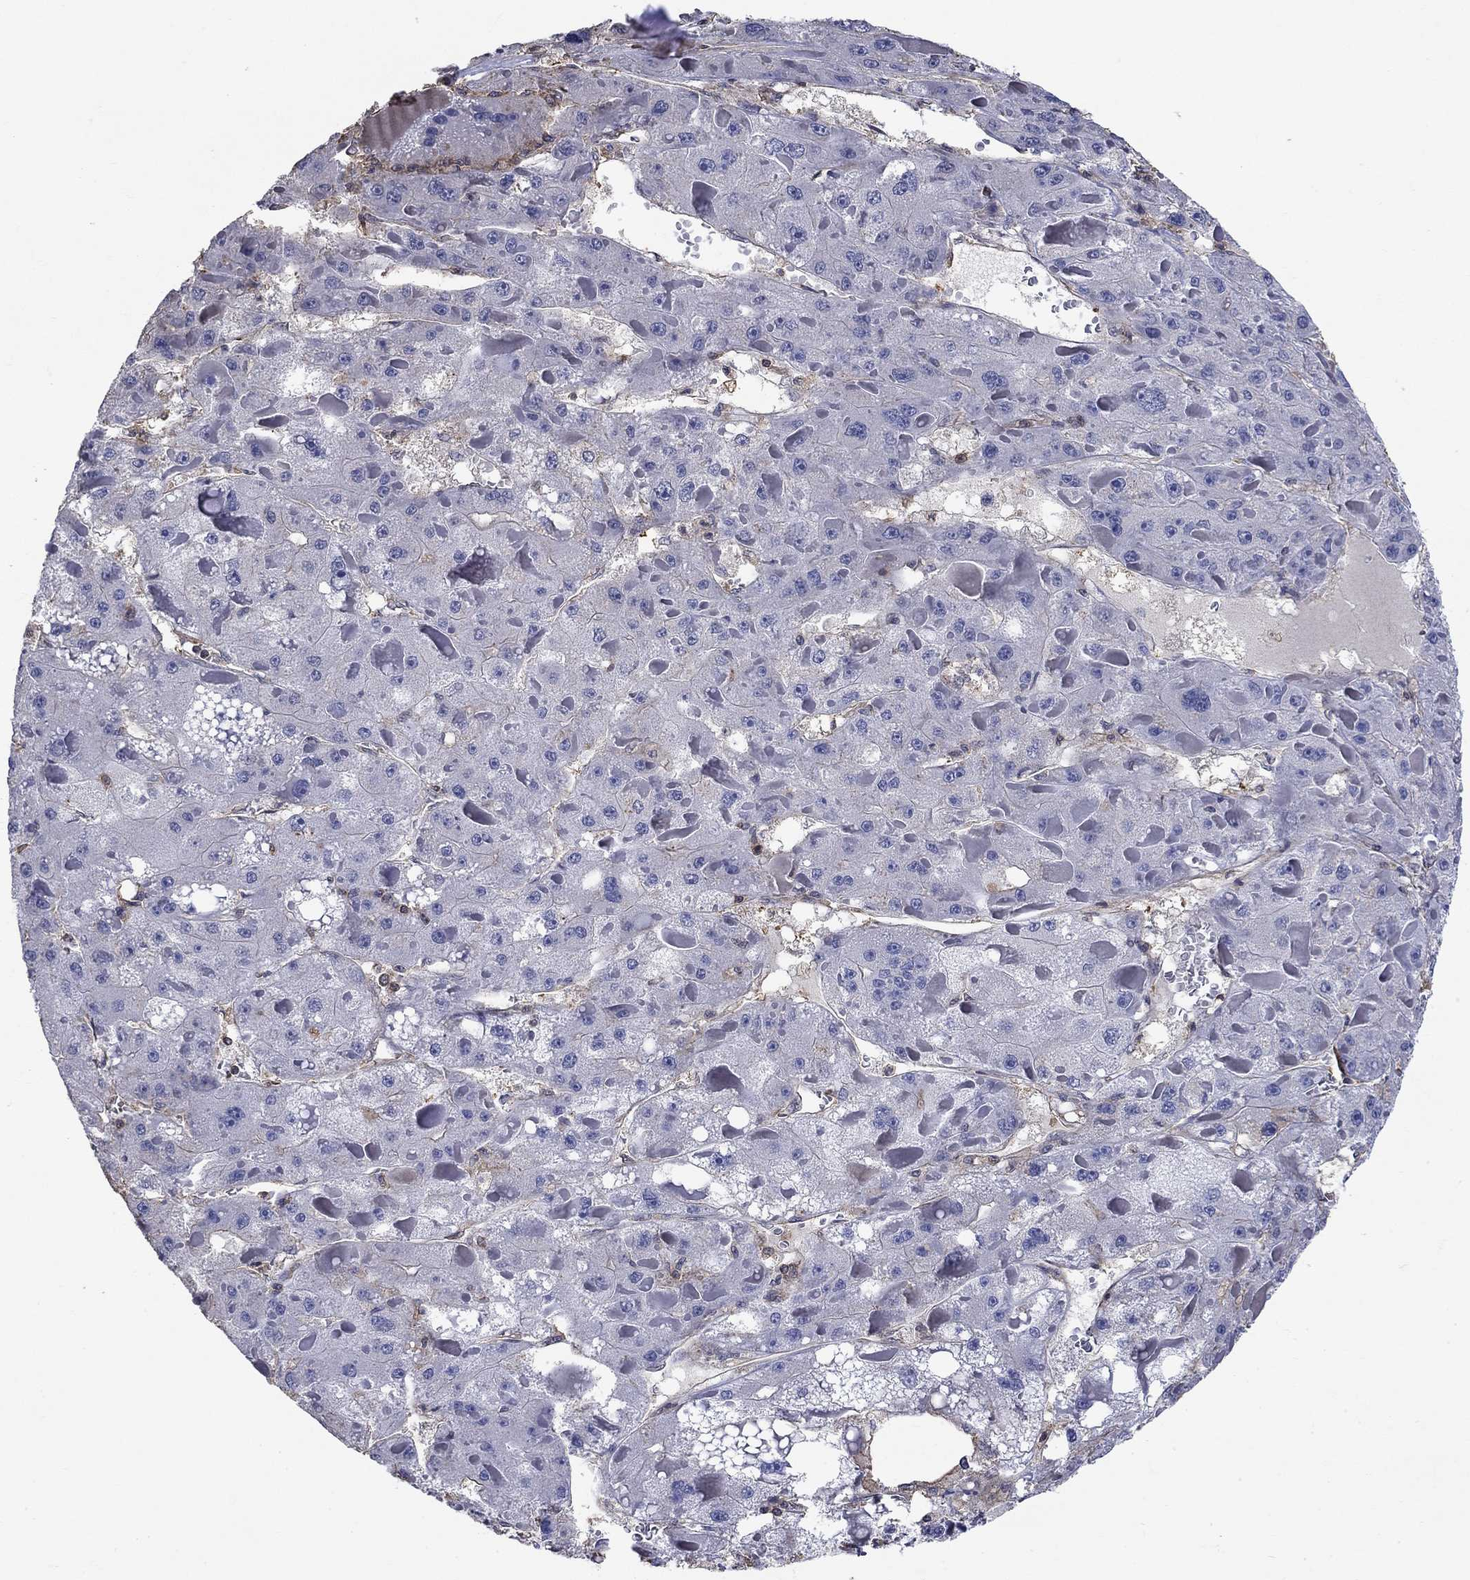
{"staining": {"intensity": "negative", "quantity": "none", "location": "none"}, "tissue": "liver cancer", "cell_type": "Tumor cells", "image_type": "cancer", "snomed": [{"axis": "morphology", "description": "Carcinoma, Hepatocellular, NOS"}, {"axis": "topography", "description": "Liver"}], "caption": "Hepatocellular carcinoma (liver) was stained to show a protein in brown. There is no significant staining in tumor cells. (DAB immunohistochemistry, high magnification).", "gene": "DVL1", "patient": {"sex": "female", "age": 73}}